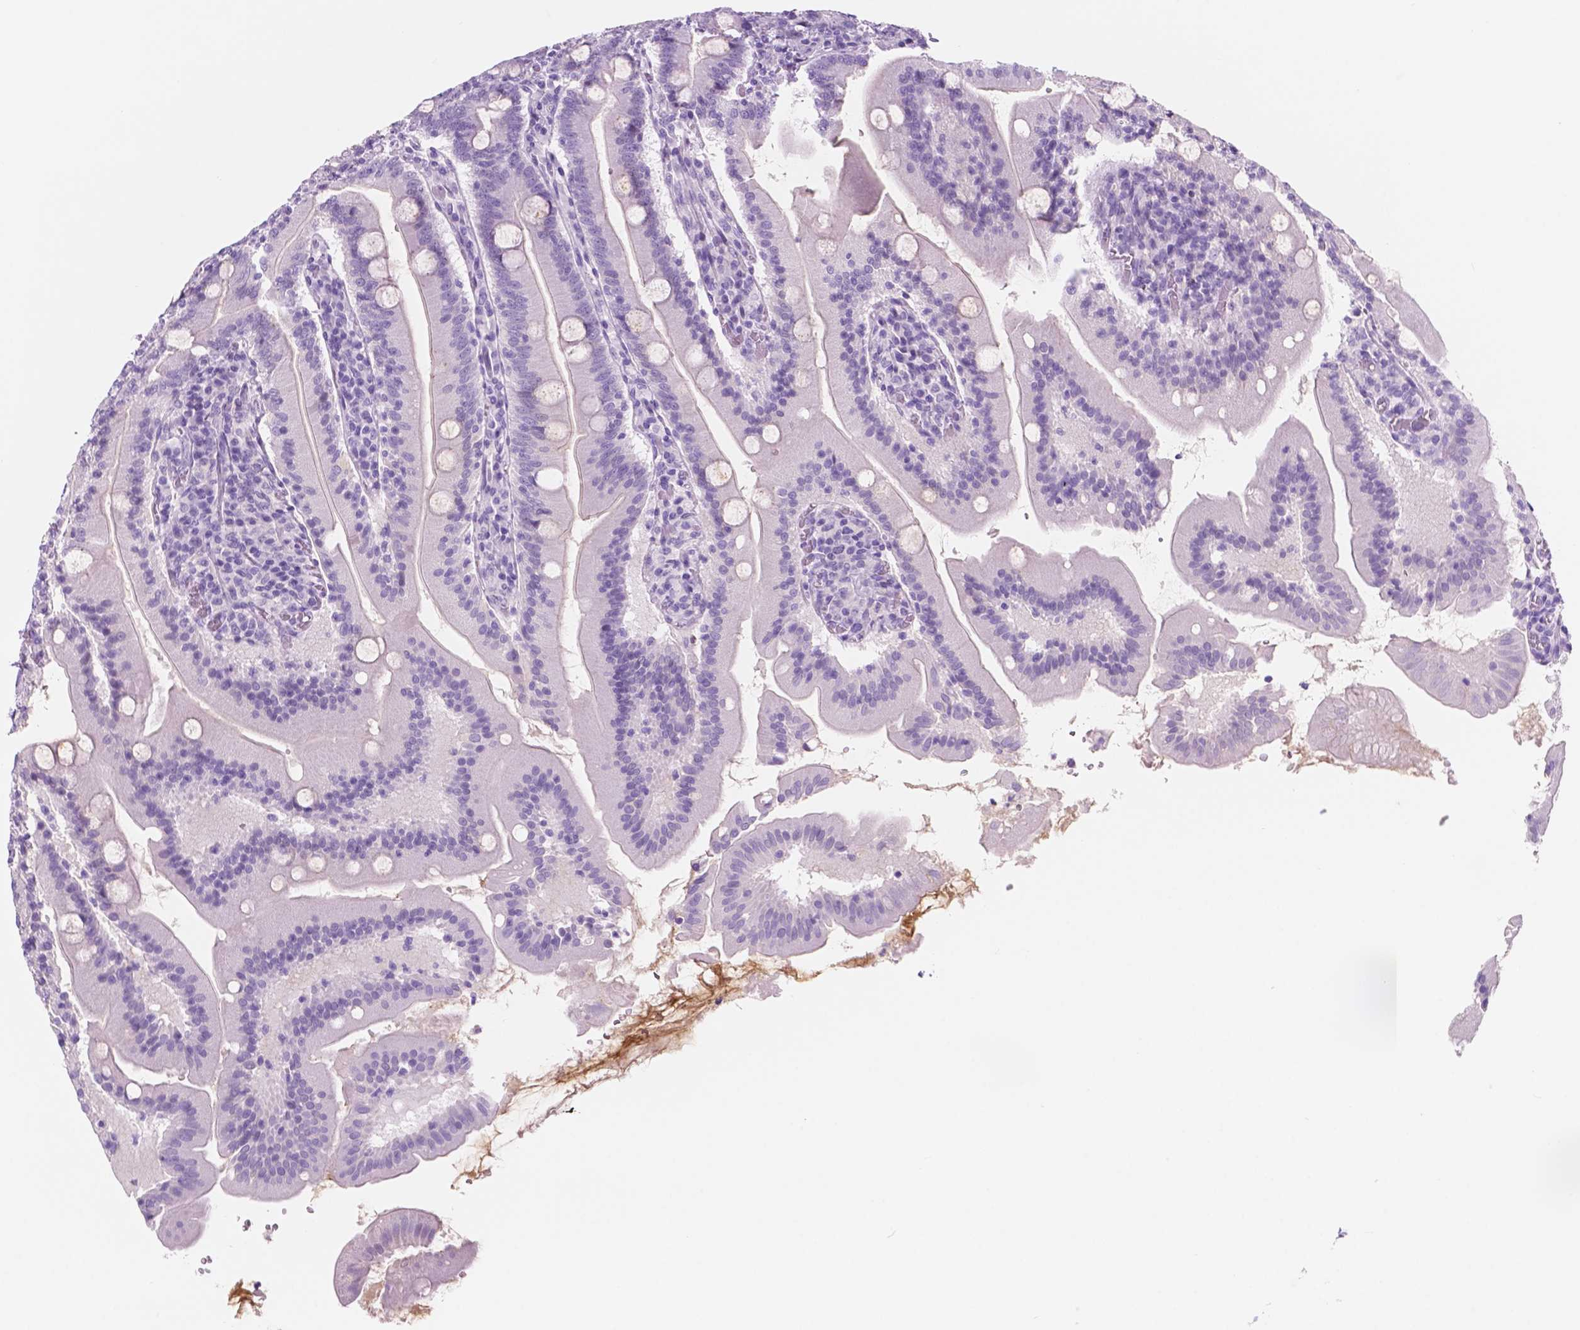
{"staining": {"intensity": "negative", "quantity": "none", "location": "none"}, "tissue": "small intestine", "cell_type": "Glandular cells", "image_type": "normal", "snomed": [{"axis": "morphology", "description": "Normal tissue, NOS"}, {"axis": "topography", "description": "Small intestine"}], "caption": "Immunohistochemistry (IHC) of benign human small intestine reveals no expression in glandular cells.", "gene": "CUZD1", "patient": {"sex": "male", "age": 37}}